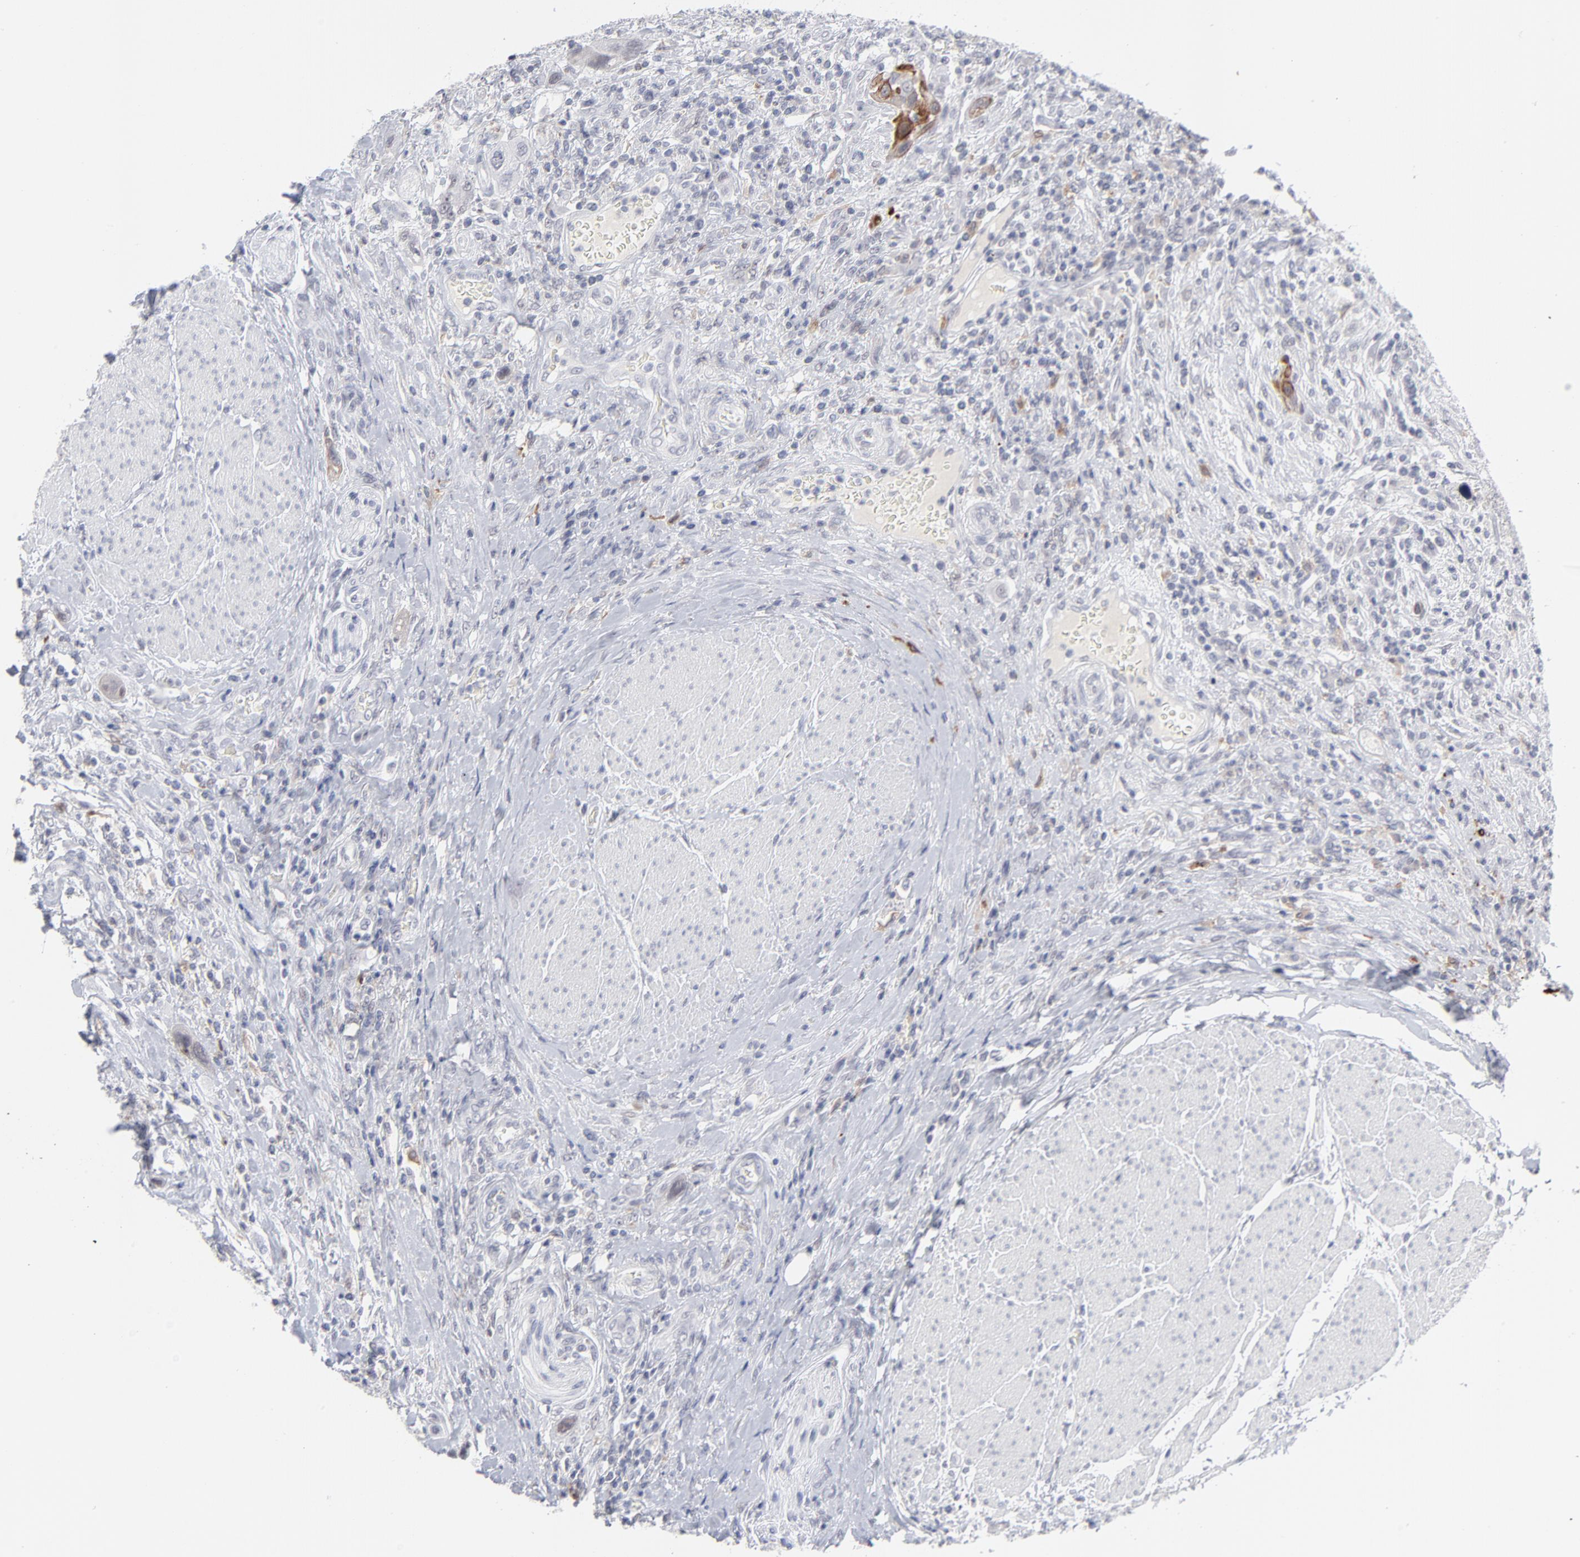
{"staining": {"intensity": "negative", "quantity": "none", "location": "none"}, "tissue": "urothelial cancer", "cell_type": "Tumor cells", "image_type": "cancer", "snomed": [{"axis": "morphology", "description": "Urothelial carcinoma, High grade"}, {"axis": "topography", "description": "Urinary bladder"}], "caption": "Urothelial carcinoma (high-grade) was stained to show a protein in brown. There is no significant positivity in tumor cells.", "gene": "CCR2", "patient": {"sex": "male", "age": 50}}